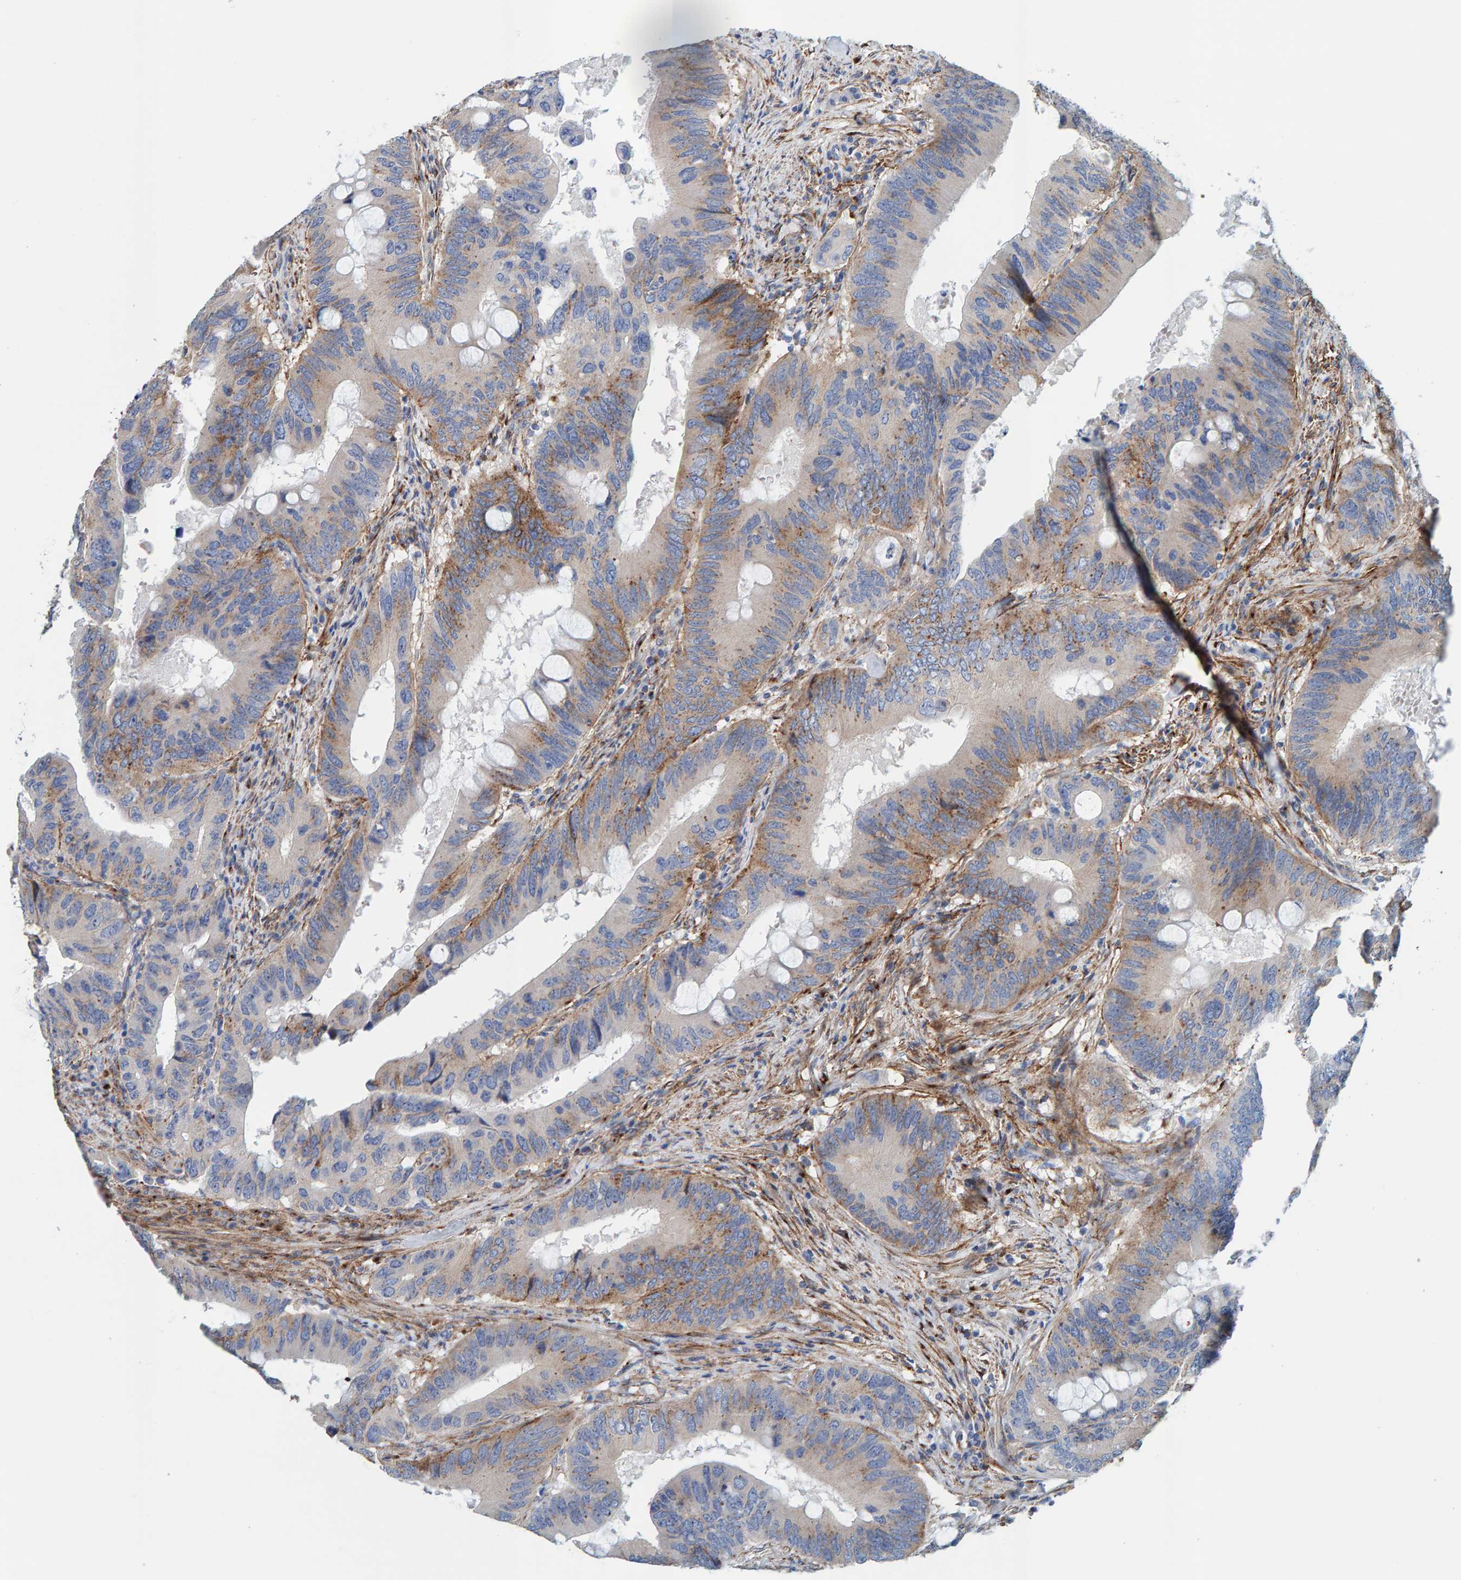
{"staining": {"intensity": "weak", "quantity": "25%-75%", "location": "cytoplasmic/membranous"}, "tissue": "colorectal cancer", "cell_type": "Tumor cells", "image_type": "cancer", "snomed": [{"axis": "morphology", "description": "Adenocarcinoma, NOS"}, {"axis": "topography", "description": "Colon"}], "caption": "Immunohistochemical staining of human colorectal adenocarcinoma shows weak cytoplasmic/membranous protein expression in about 25%-75% of tumor cells. The protein of interest is stained brown, and the nuclei are stained in blue (DAB (3,3'-diaminobenzidine) IHC with brightfield microscopy, high magnification).", "gene": "LRP1", "patient": {"sex": "male", "age": 71}}